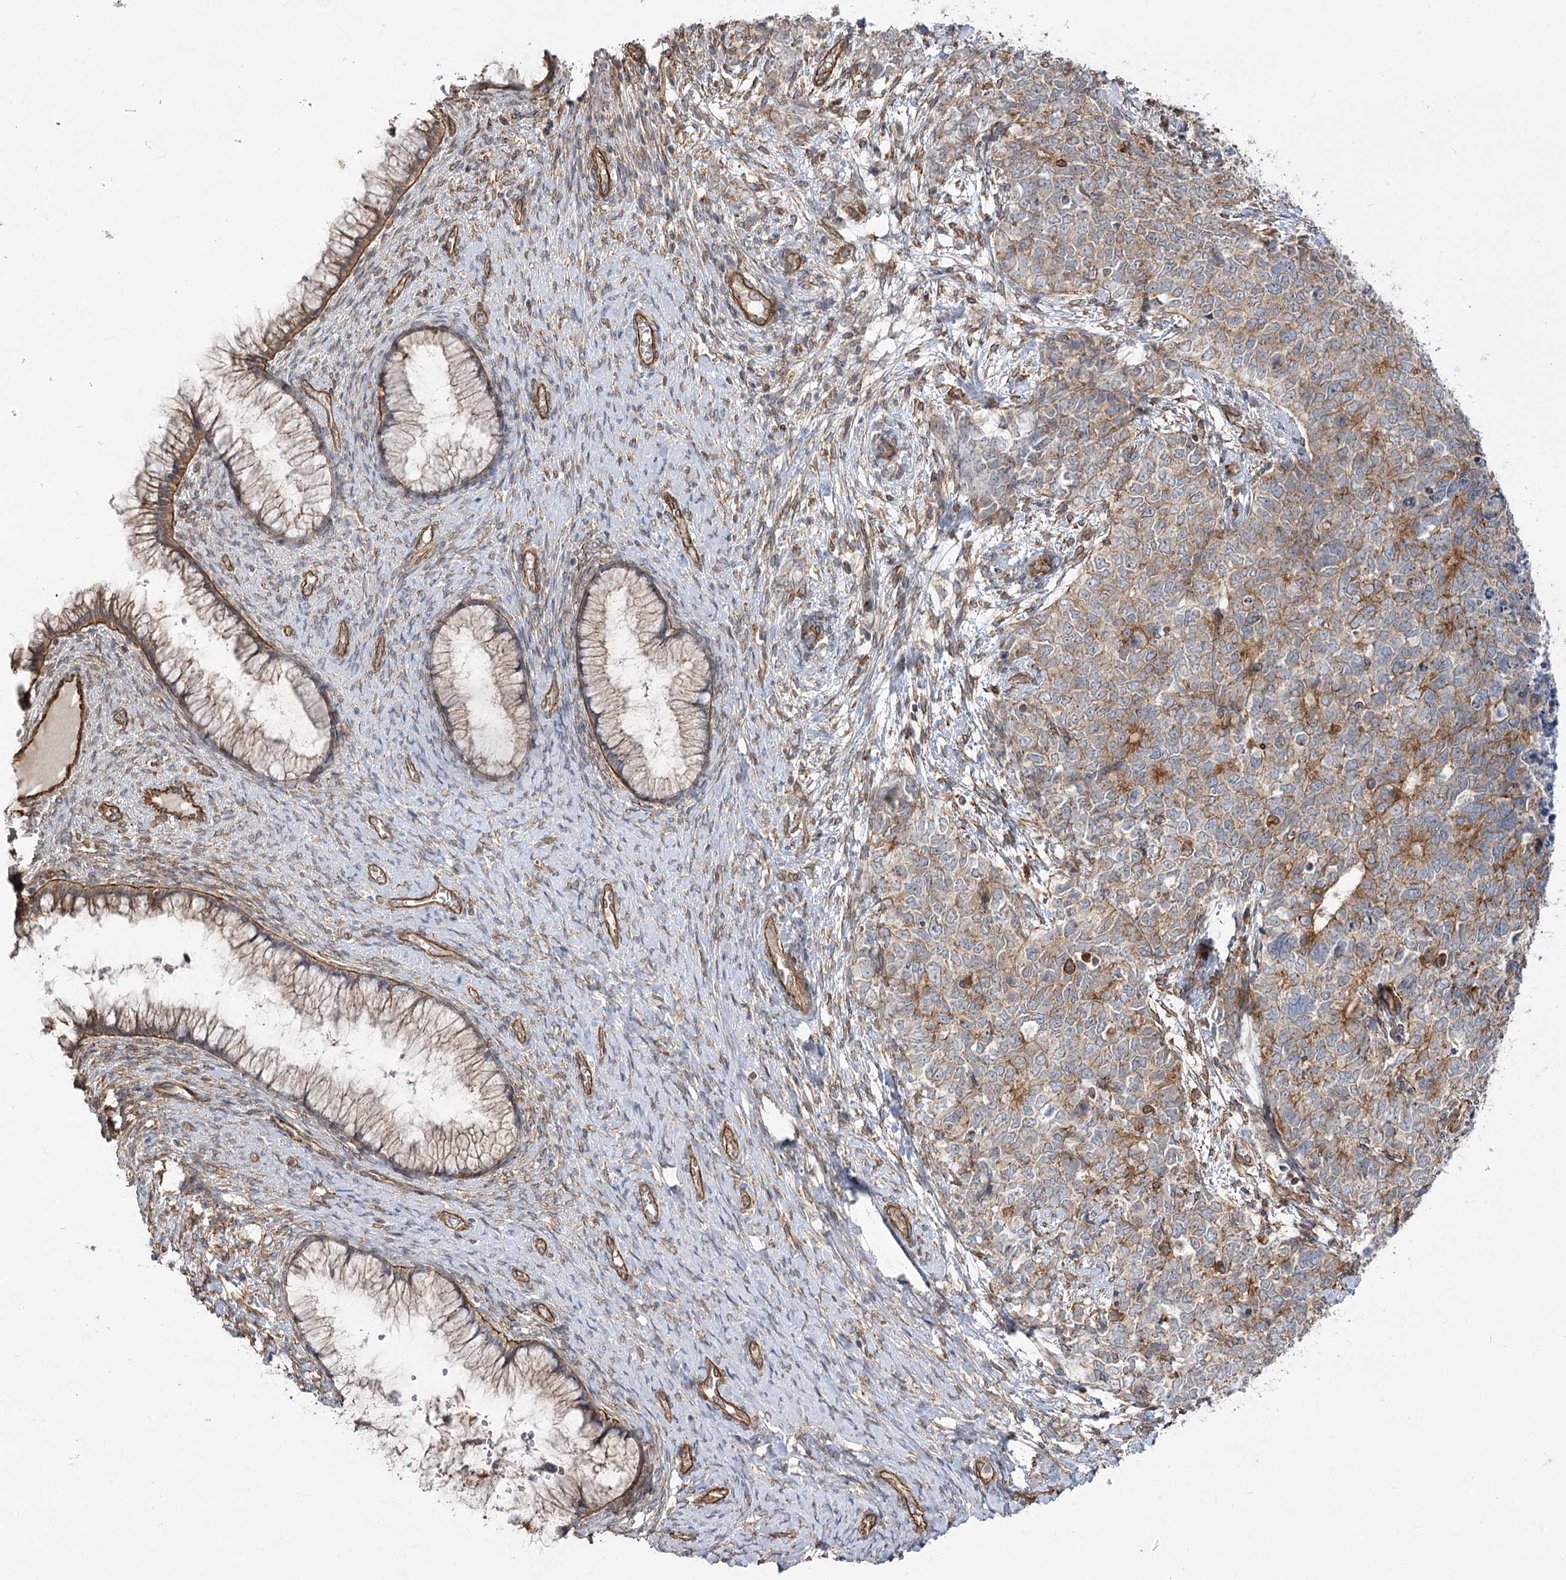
{"staining": {"intensity": "moderate", "quantity": "<25%", "location": "cytoplasmic/membranous"}, "tissue": "cervical cancer", "cell_type": "Tumor cells", "image_type": "cancer", "snomed": [{"axis": "morphology", "description": "Squamous cell carcinoma, NOS"}, {"axis": "topography", "description": "Cervix"}], "caption": "IHC (DAB) staining of human cervical cancer demonstrates moderate cytoplasmic/membranous protein staining in approximately <25% of tumor cells. The staining is performed using DAB (3,3'-diaminobenzidine) brown chromogen to label protein expression. The nuclei are counter-stained blue using hematoxylin.", "gene": "SH3BP5L", "patient": {"sex": "female", "age": 63}}